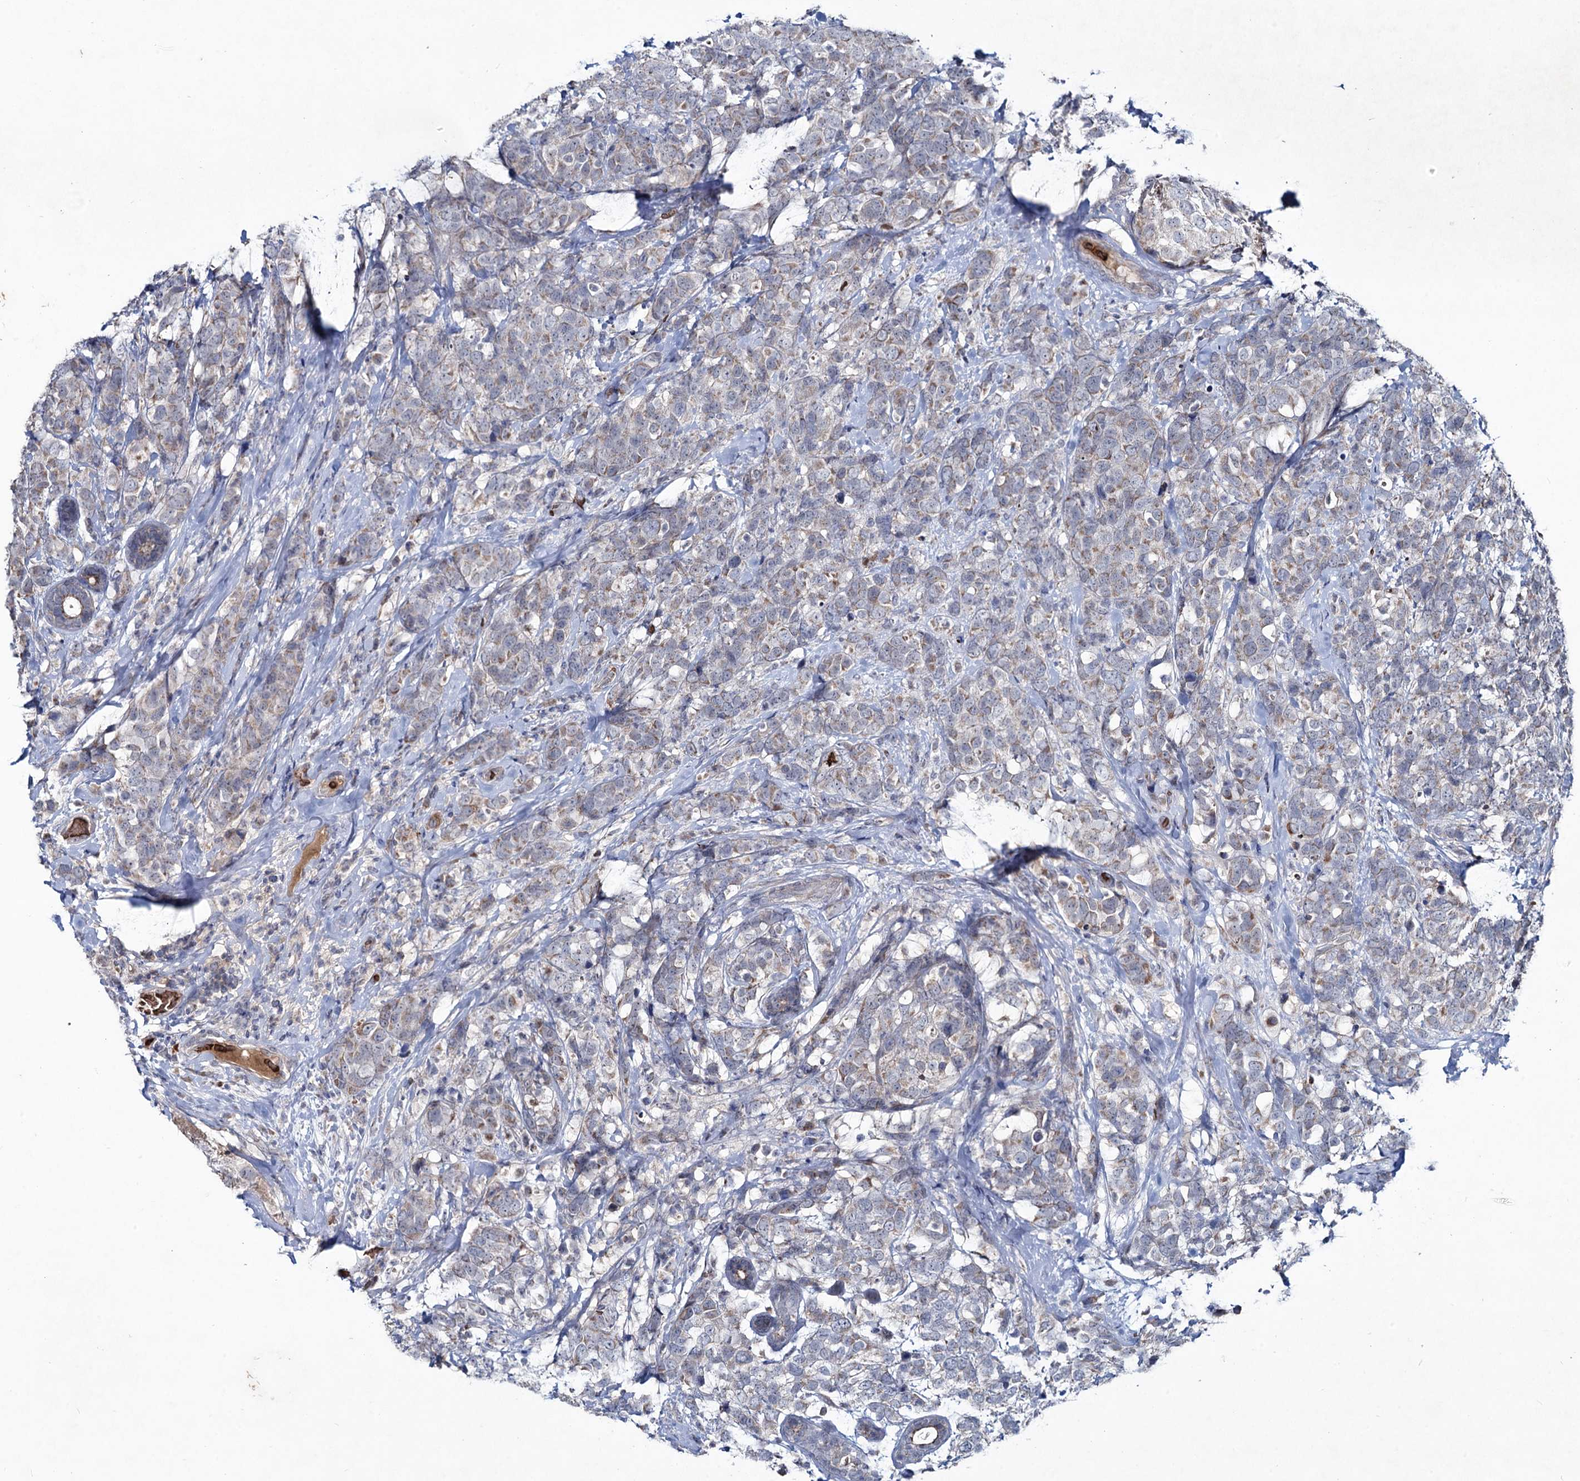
{"staining": {"intensity": "weak", "quantity": "25%-75%", "location": "cytoplasmic/membranous"}, "tissue": "breast cancer", "cell_type": "Tumor cells", "image_type": "cancer", "snomed": [{"axis": "morphology", "description": "Lobular carcinoma"}, {"axis": "topography", "description": "Breast"}], "caption": "This micrograph shows IHC staining of breast lobular carcinoma, with low weak cytoplasmic/membranous positivity in approximately 25%-75% of tumor cells.", "gene": "RNF6", "patient": {"sex": "female", "age": 59}}